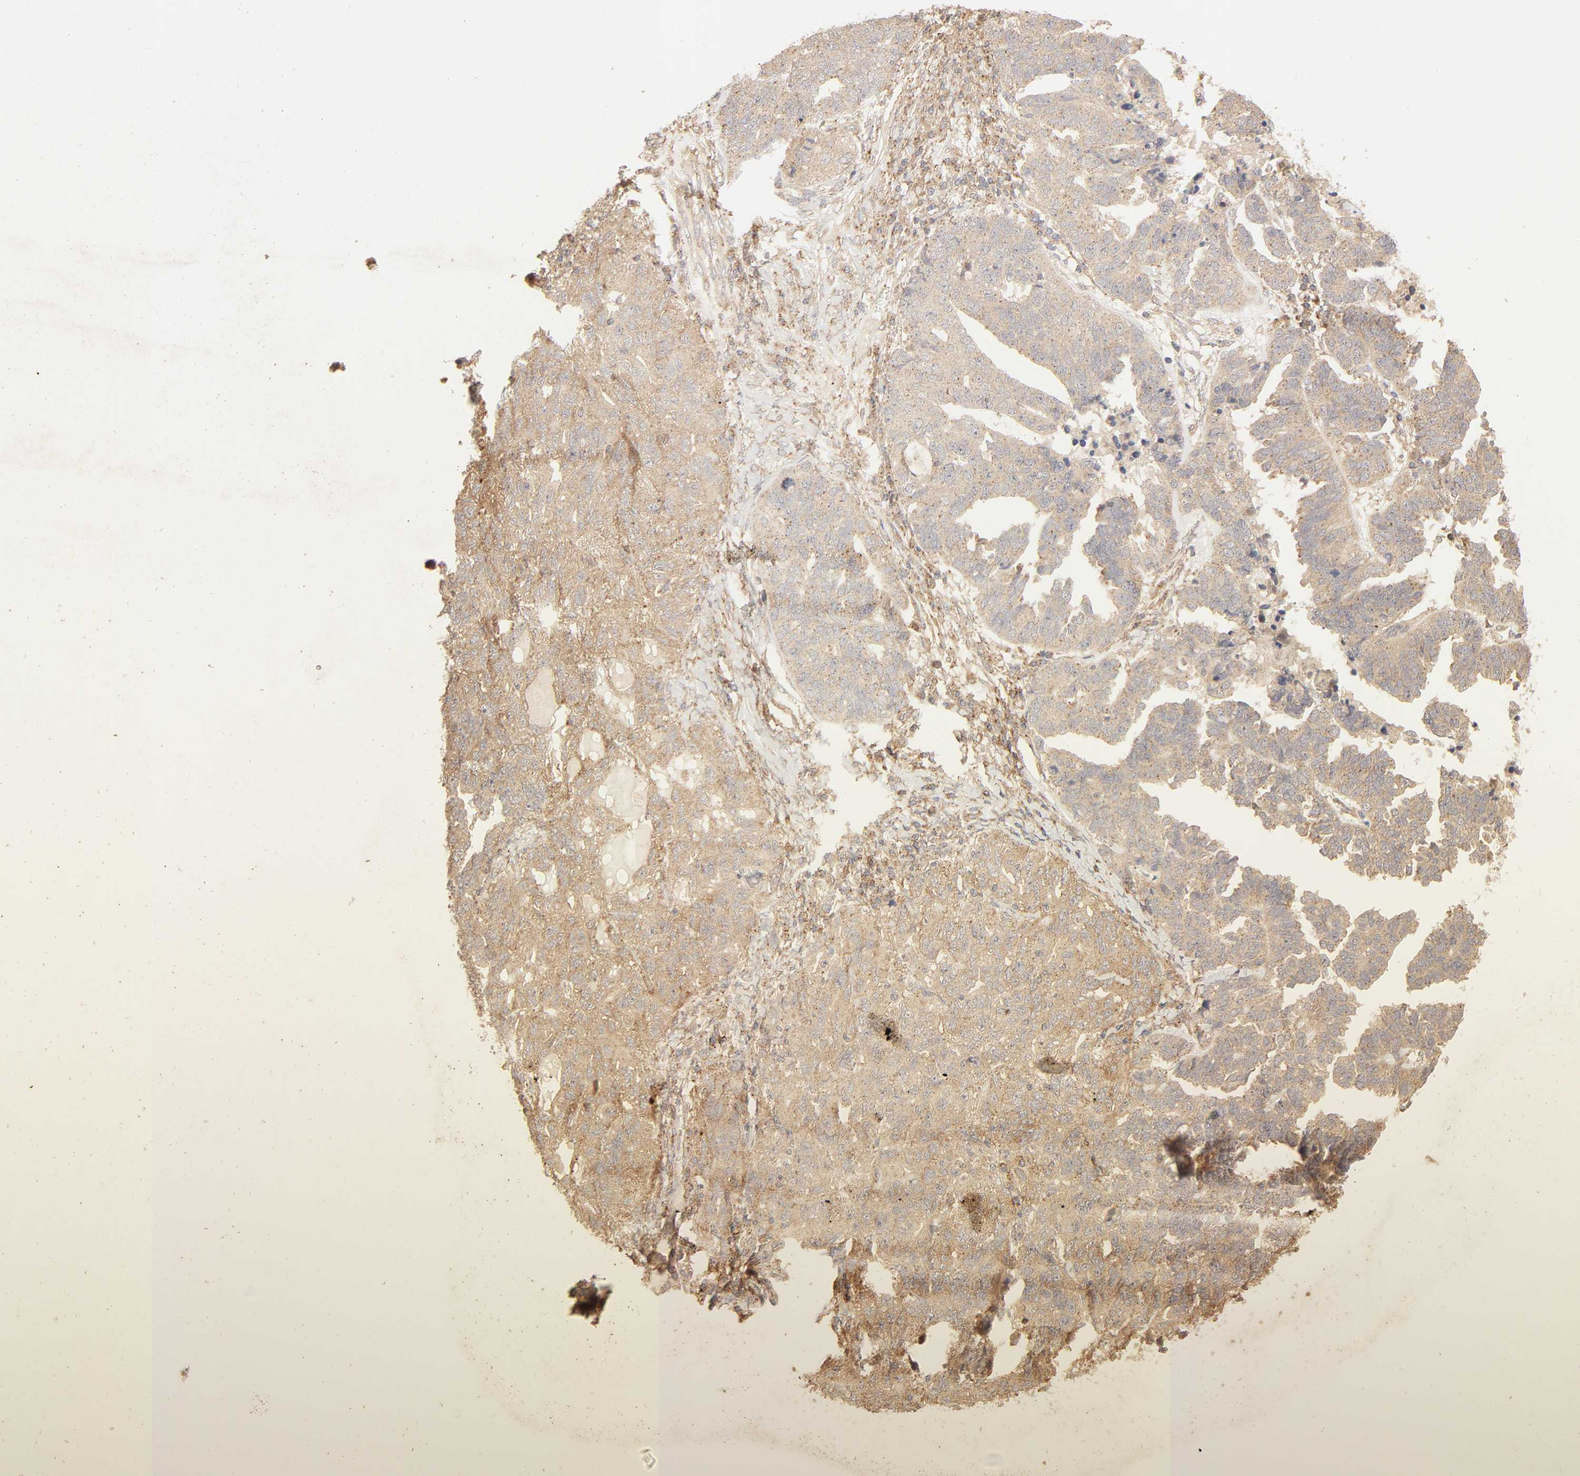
{"staining": {"intensity": "moderate", "quantity": ">75%", "location": "cytoplasmic/membranous"}, "tissue": "ovarian cancer", "cell_type": "Tumor cells", "image_type": "cancer", "snomed": [{"axis": "morphology", "description": "Cystadenocarcinoma, serous, NOS"}, {"axis": "topography", "description": "Ovary"}], "caption": "Brown immunohistochemical staining in human ovarian cancer (serous cystadenocarcinoma) shows moderate cytoplasmic/membranous positivity in approximately >75% of tumor cells. Ihc stains the protein in brown and the nuclei are stained blue.", "gene": "EPS8", "patient": {"sex": "female", "age": 82}}